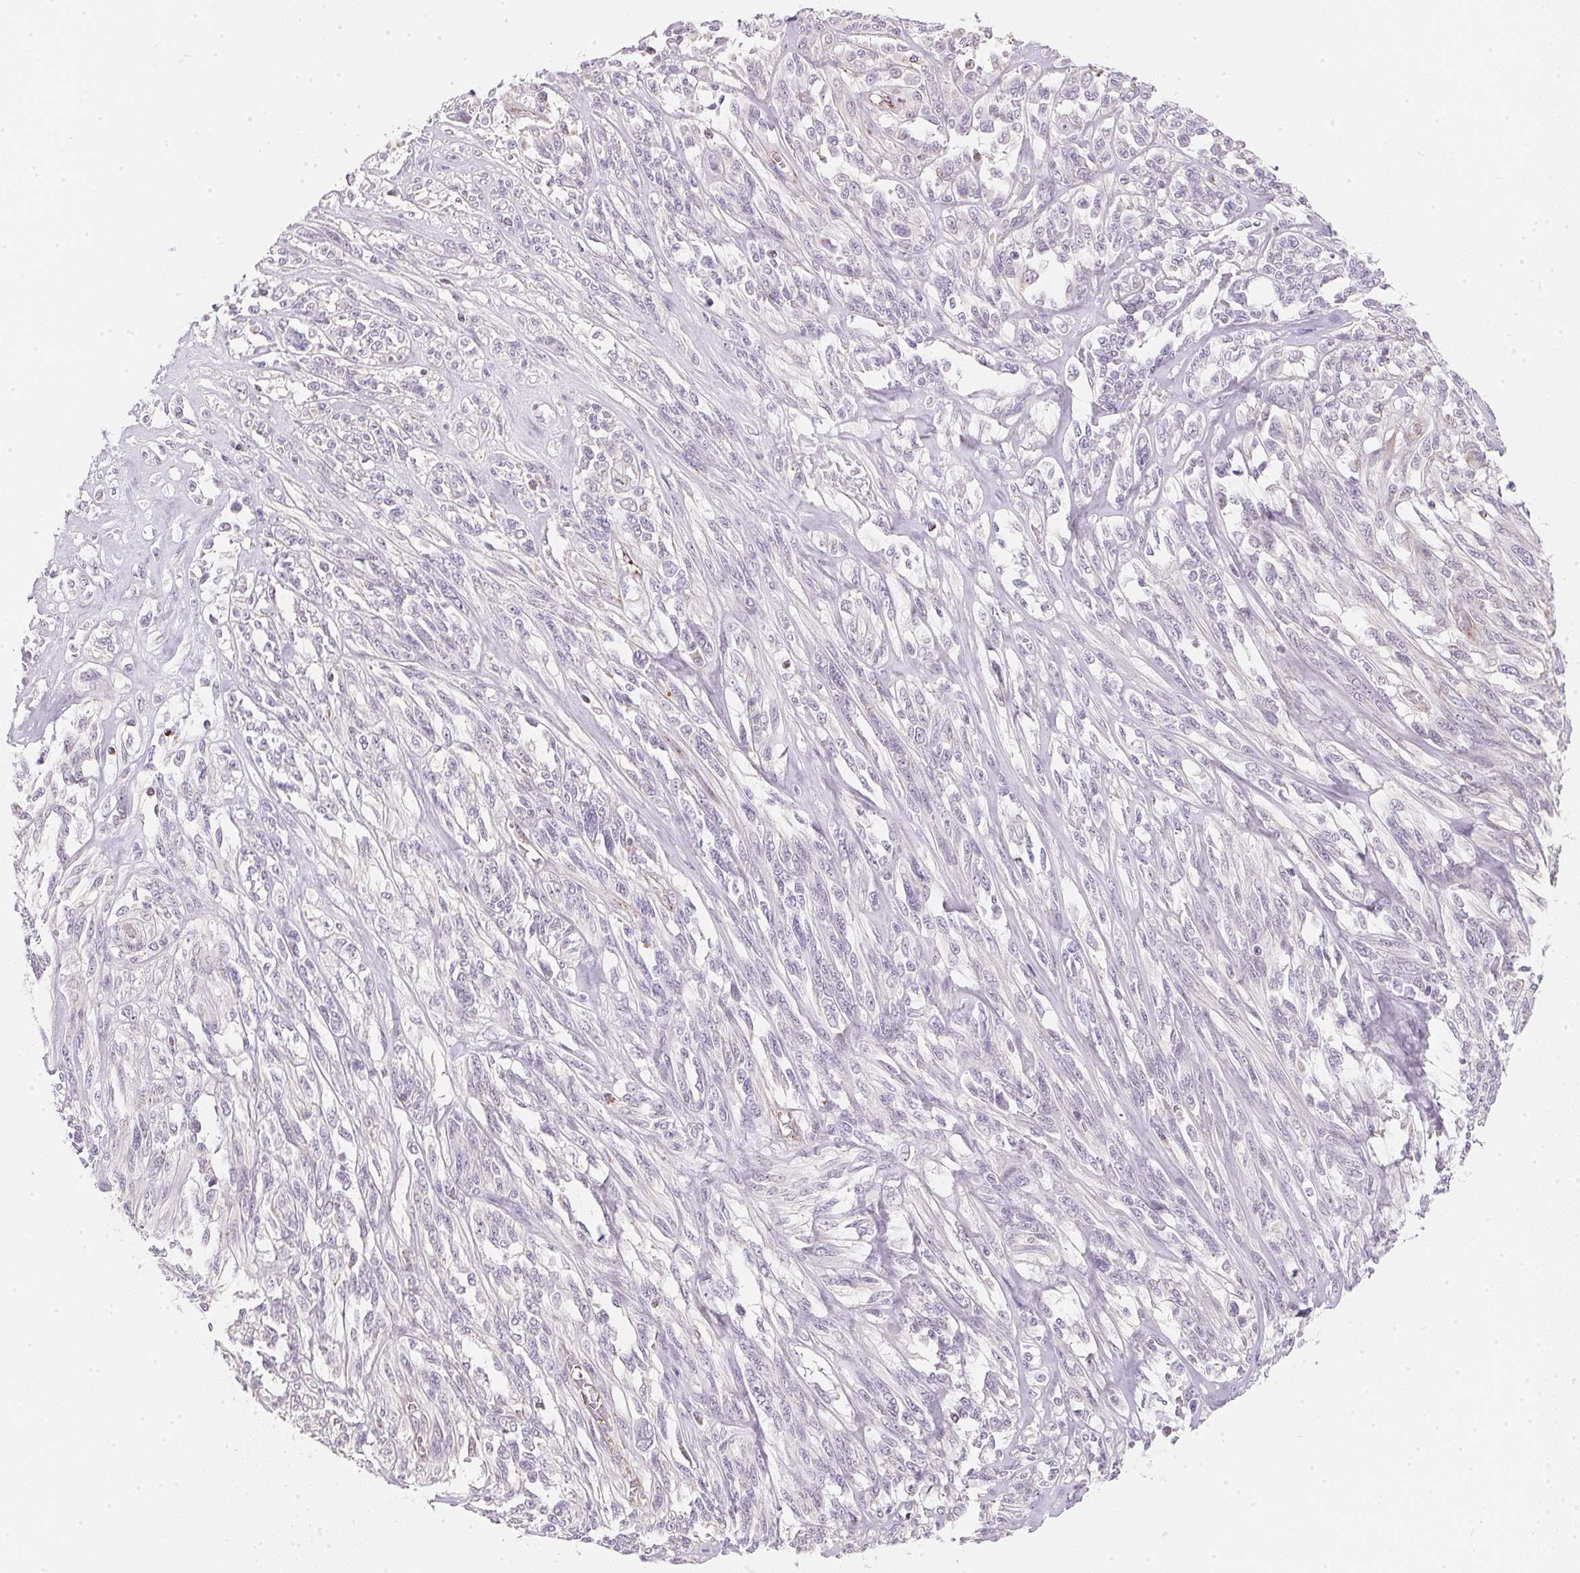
{"staining": {"intensity": "negative", "quantity": "none", "location": "none"}, "tissue": "melanoma", "cell_type": "Tumor cells", "image_type": "cancer", "snomed": [{"axis": "morphology", "description": "Malignant melanoma, NOS"}, {"axis": "topography", "description": "Skin"}], "caption": "Micrograph shows no protein positivity in tumor cells of melanoma tissue.", "gene": "GIPC2", "patient": {"sex": "female", "age": 91}}